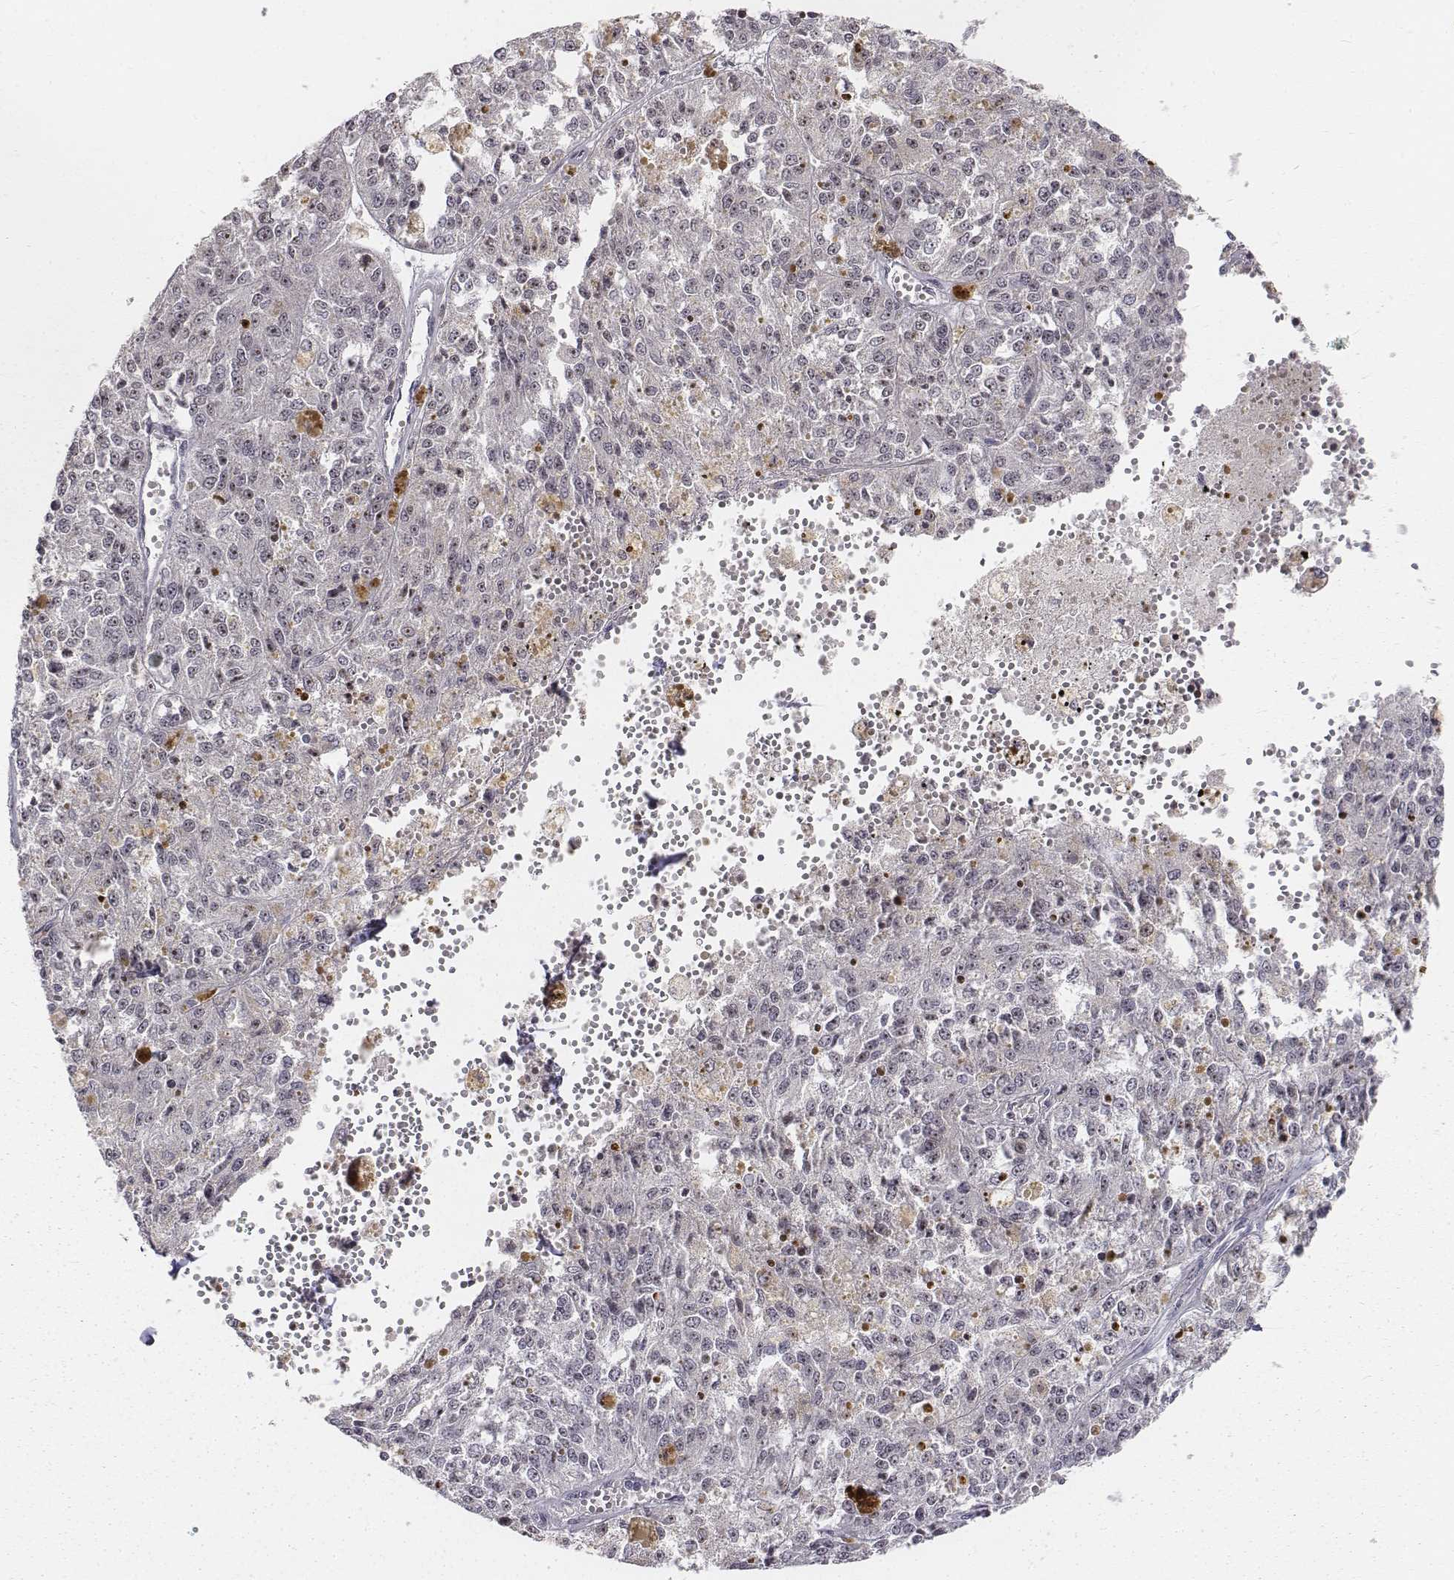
{"staining": {"intensity": "negative", "quantity": "none", "location": "none"}, "tissue": "melanoma", "cell_type": "Tumor cells", "image_type": "cancer", "snomed": [{"axis": "morphology", "description": "Malignant melanoma, Metastatic site"}, {"axis": "topography", "description": "Lymph node"}], "caption": "Tumor cells are negative for brown protein staining in melanoma.", "gene": "PHF6", "patient": {"sex": "female", "age": 64}}